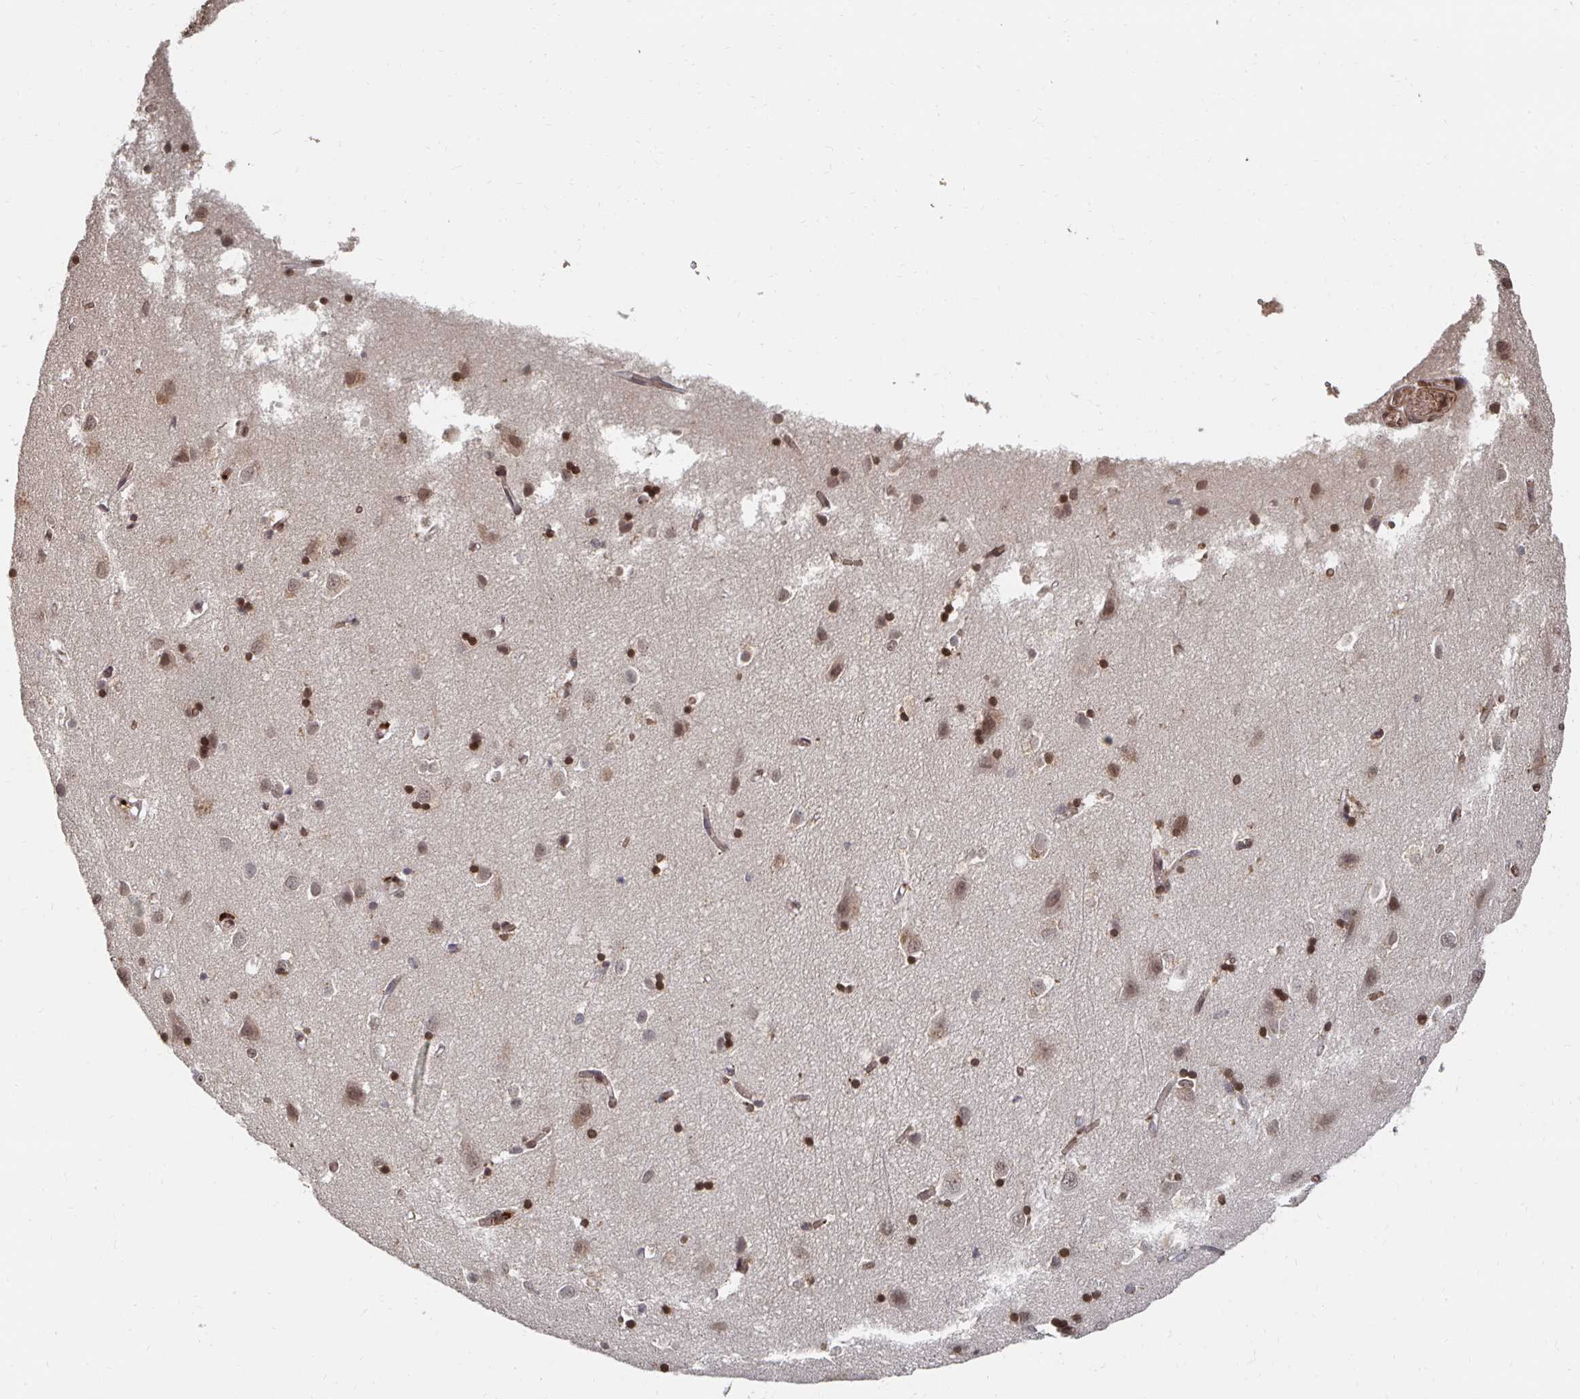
{"staining": {"intensity": "moderate", "quantity": "25%-75%", "location": "nuclear"}, "tissue": "cerebral cortex", "cell_type": "Endothelial cells", "image_type": "normal", "snomed": [{"axis": "morphology", "description": "Normal tissue, NOS"}, {"axis": "topography", "description": "Cerebral cortex"}], "caption": "Benign cerebral cortex exhibits moderate nuclear staining in approximately 25%-75% of endothelial cells, visualized by immunohistochemistry. (Brightfield microscopy of DAB IHC at high magnification).", "gene": "GTF3C6", "patient": {"sex": "male", "age": 70}}